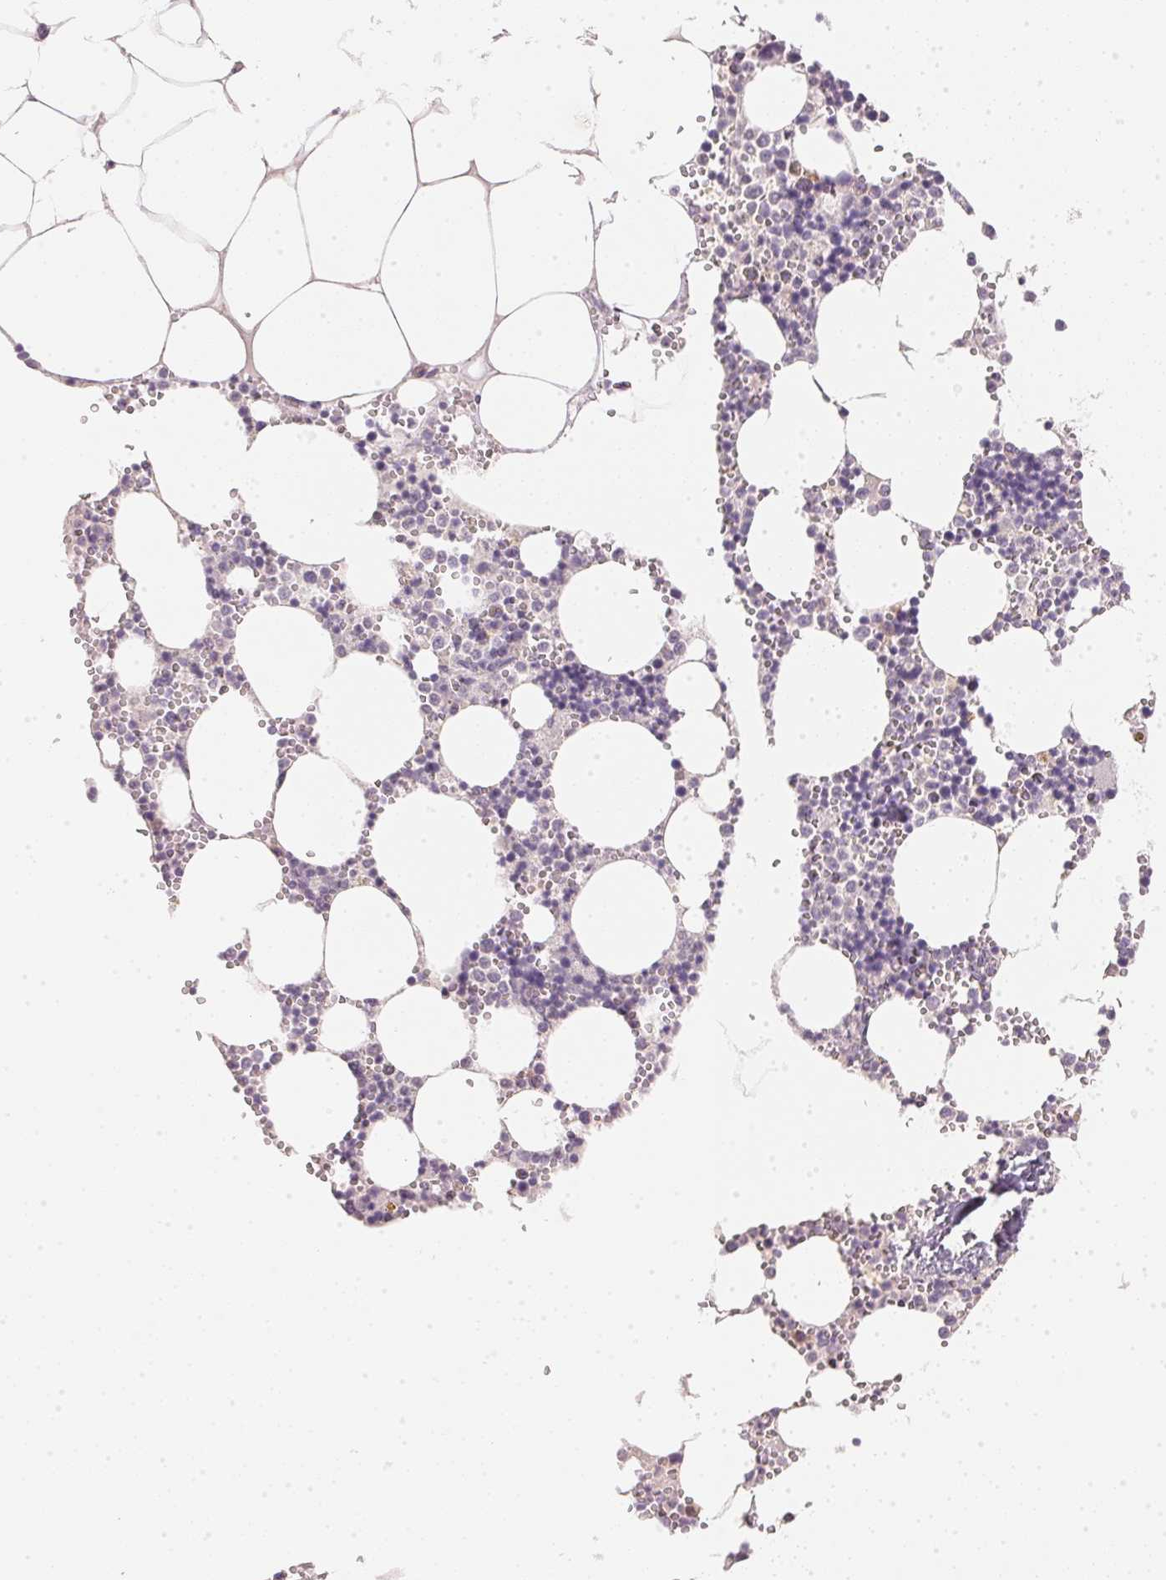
{"staining": {"intensity": "negative", "quantity": "none", "location": "none"}, "tissue": "bone marrow", "cell_type": "Hematopoietic cells", "image_type": "normal", "snomed": [{"axis": "morphology", "description": "Normal tissue, NOS"}, {"axis": "topography", "description": "Bone marrow"}], "caption": "This photomicrograph is of benign bone marrow stained with immunohistochemistry (IHC) to label a protein in brown with the nuclei are counter-stained blue. There is no expression in hematopoietic cells.", "gene": "DHCR24", "patient": {"sex": "male", "age": 54}}